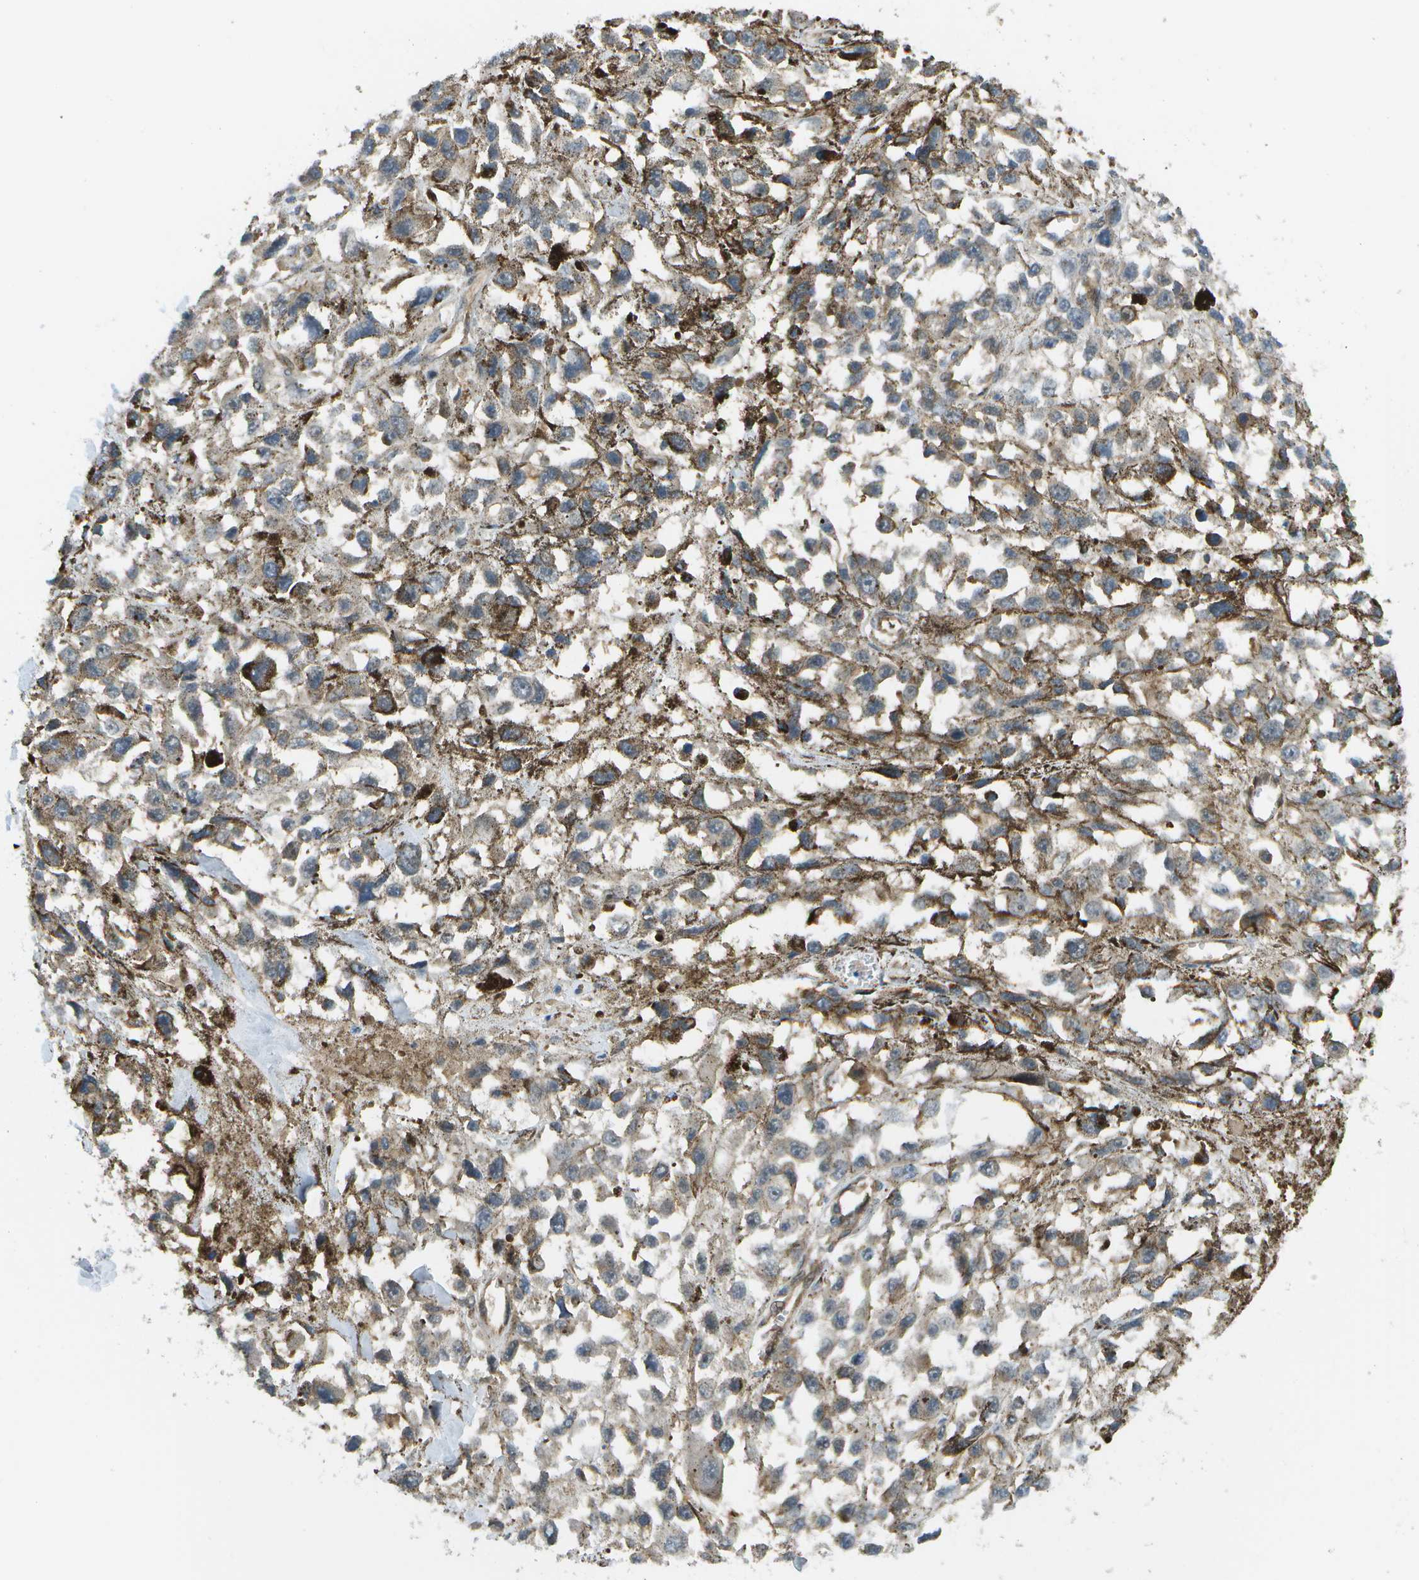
{"staining": {"intensity": "negative", "quantity": "none", "location": "none"}, "tissue": "melanoma", "cell_type": "Tumor cells", "image_type": "cancer", "snomed": [{"axis": "morphology", "description": "Malignant melanoma, Metastatic site"}, {"axis": "topography", "description": "Lymph node"}], "caption": "The immunohistochemistry photomicrograph has no significant expression in tumor cells of melanoma tissue. Nuclei are stained in blue.", "gene": "KIAA0040", "patient": {"sex": "male", "age": 59}}